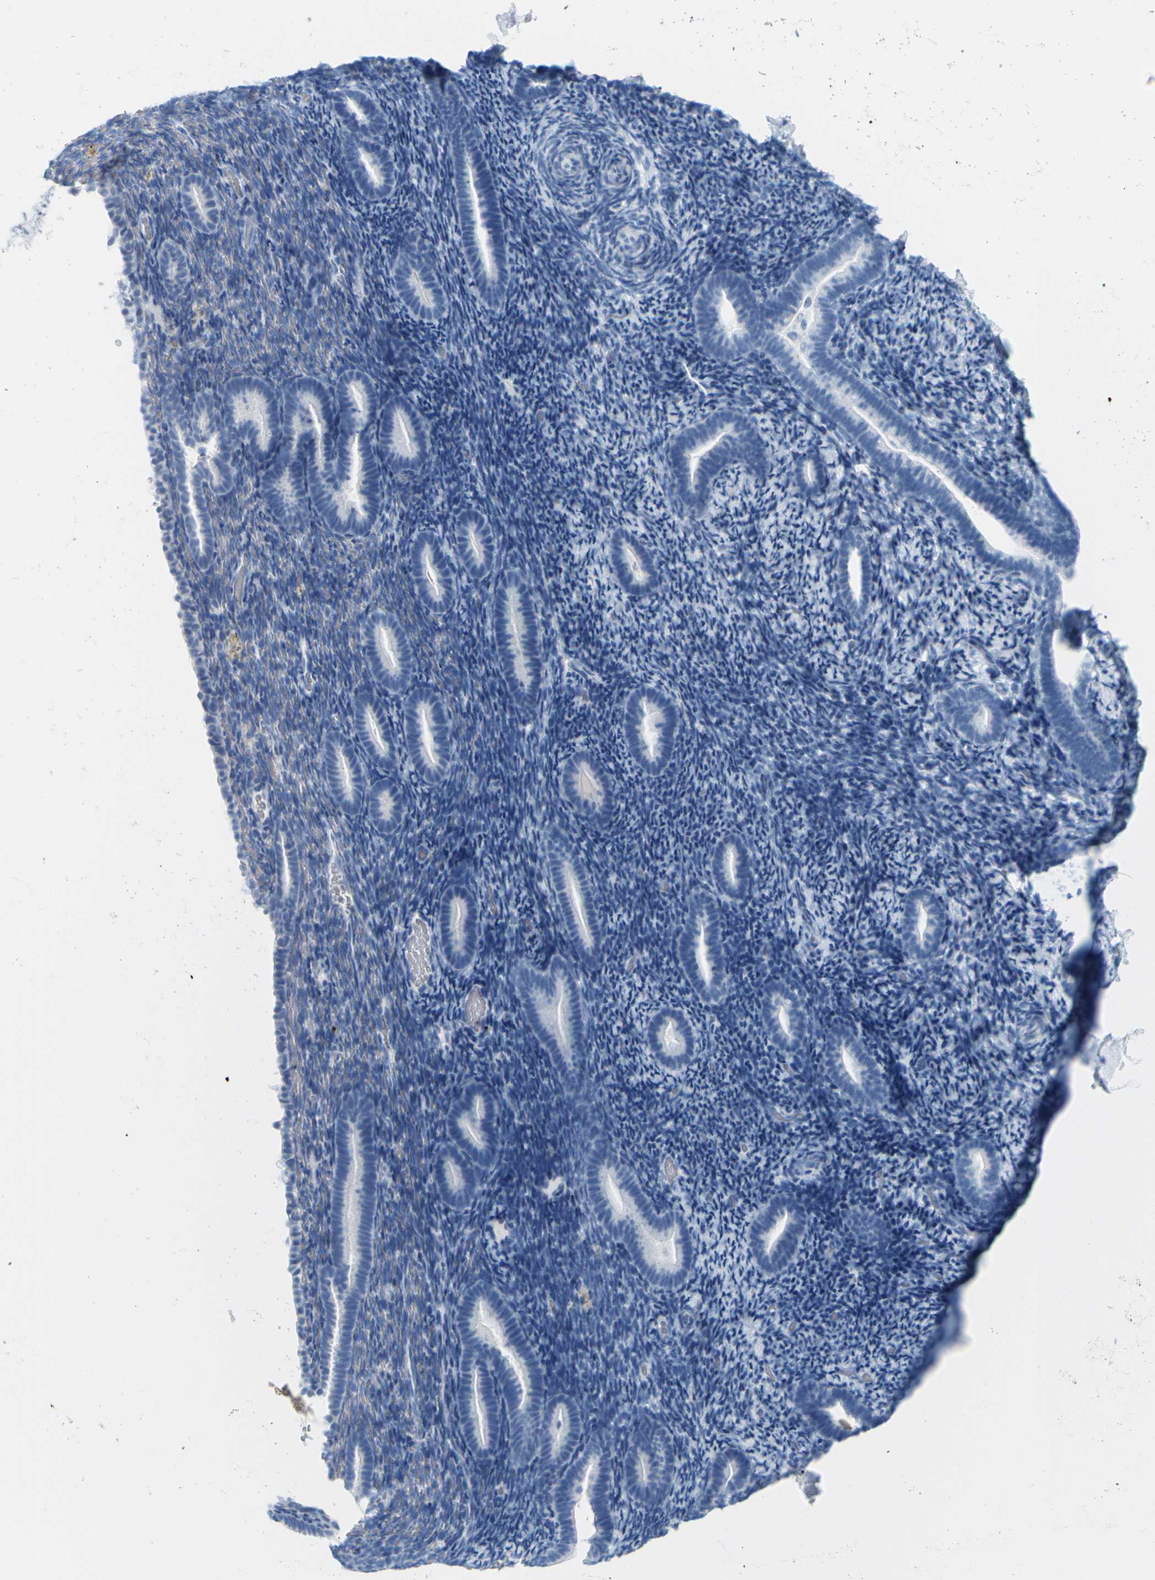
{"staining": {"intensity": "negative", "quantity": "none", "location": "none"}, "tissue": "endometrium", "cell_type": "Cells in endometrial stroma", "image_type": "normal", "snomed": [{"axis": "morphology", "description": "Normal tissue, NOS"}, {"axis": "topography", "description": "Endometrium"}], "caption": "DAB (3,3'-diaminobenzidine) immunohistochemical staining of normal human endometrium reveals no significant staining in cells in endometrial stroma.", "gene": "OPN1SW", "patient": {"sex": "female", "age": 51}}